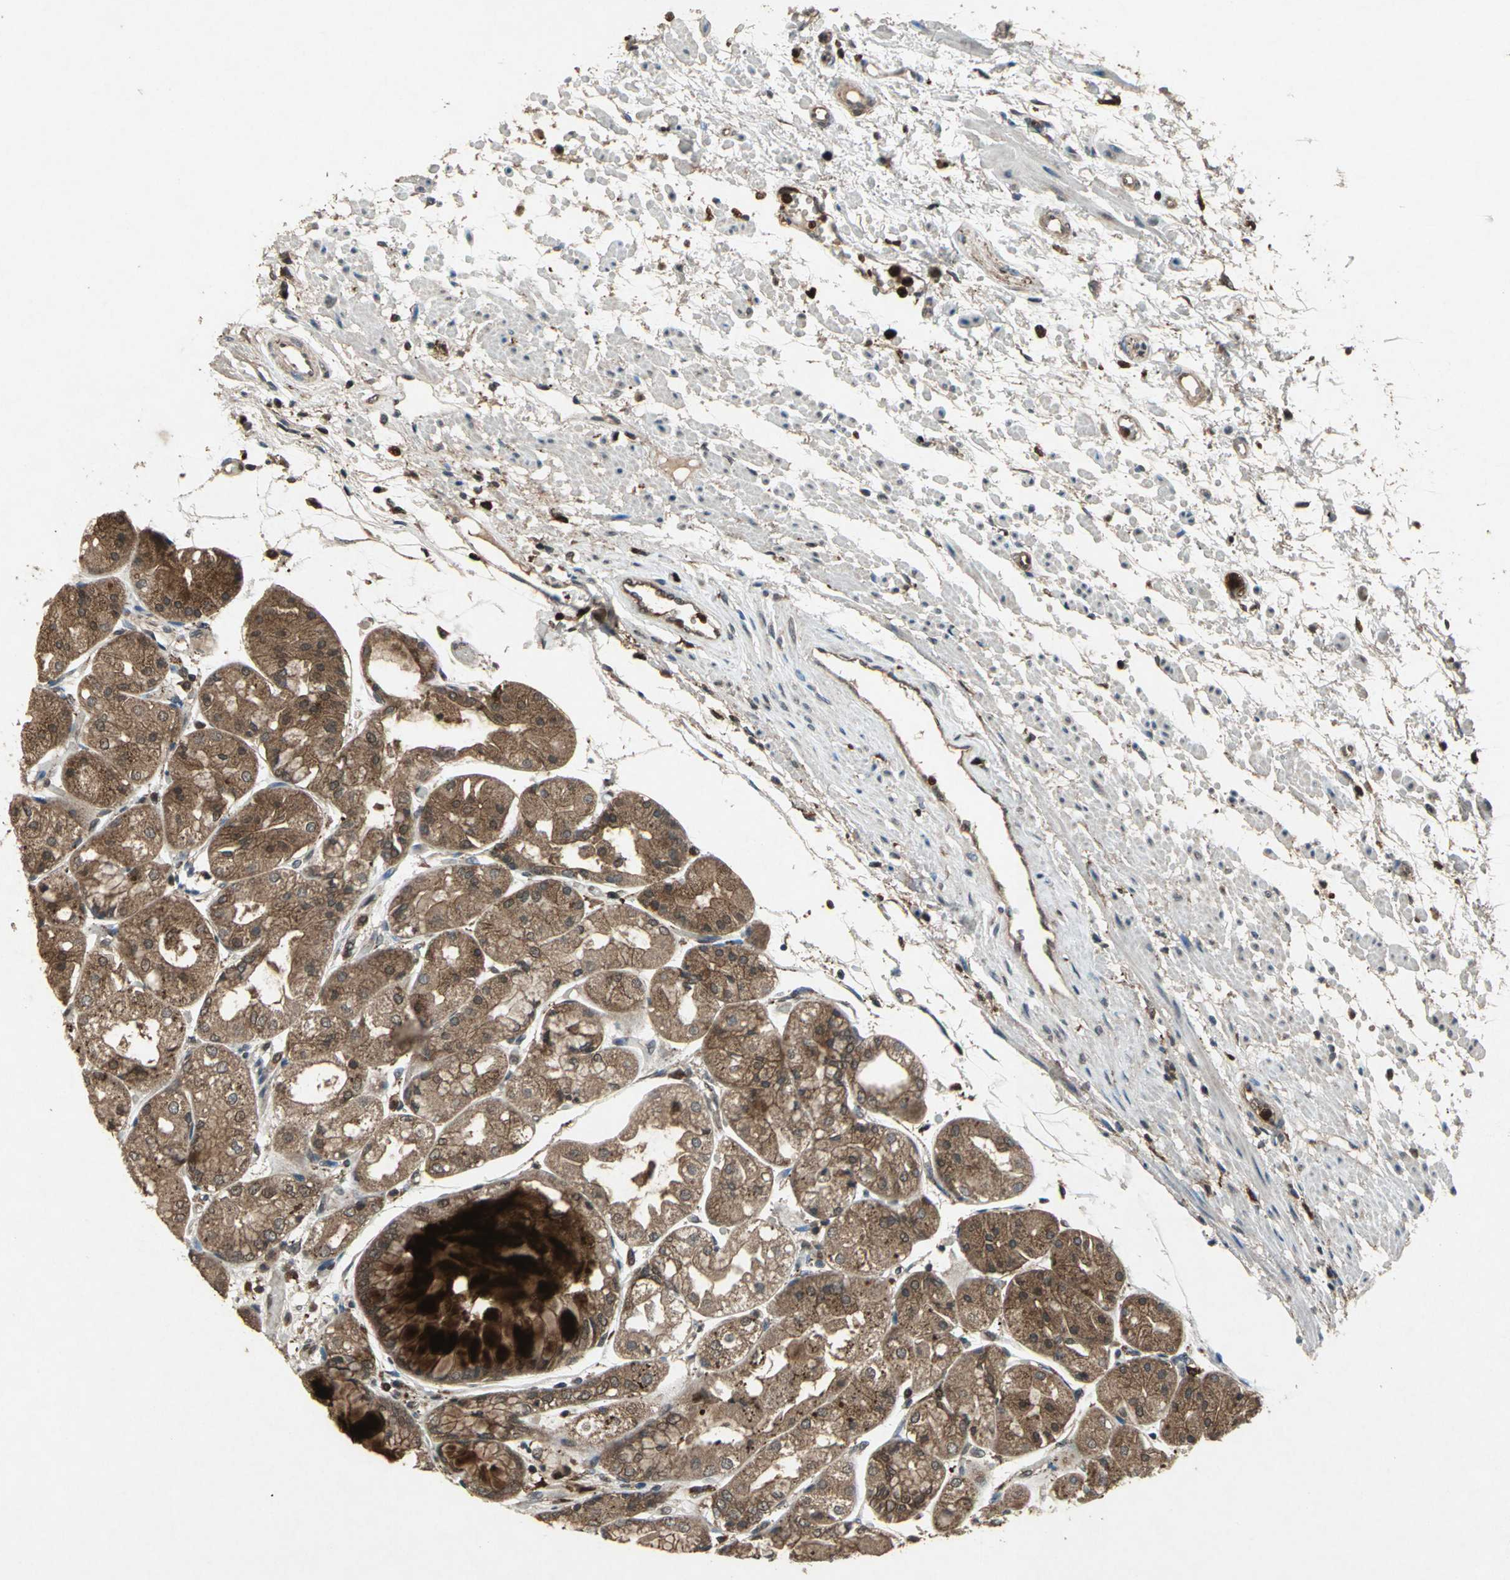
{"staining": {"intensity": "strong", "quantity": ">75%", "location": "cytoplasmic/membranous"}, "tissue": "stomach", "cell_type": "Glandular cells", "image_type": "normal", "snomed": [{"axis": "morphology", "description": "Normal tissue, NOS"}, {"axis": "topography", "description": "Stomach, upper"}], "caption": "A high amount of strong cytoplasmic/membranous expression is present in about >75% of glandular cells in unremarkable stomach.", "gene": "PYCARD", "patient": {"sex": "male", "age": 72}}